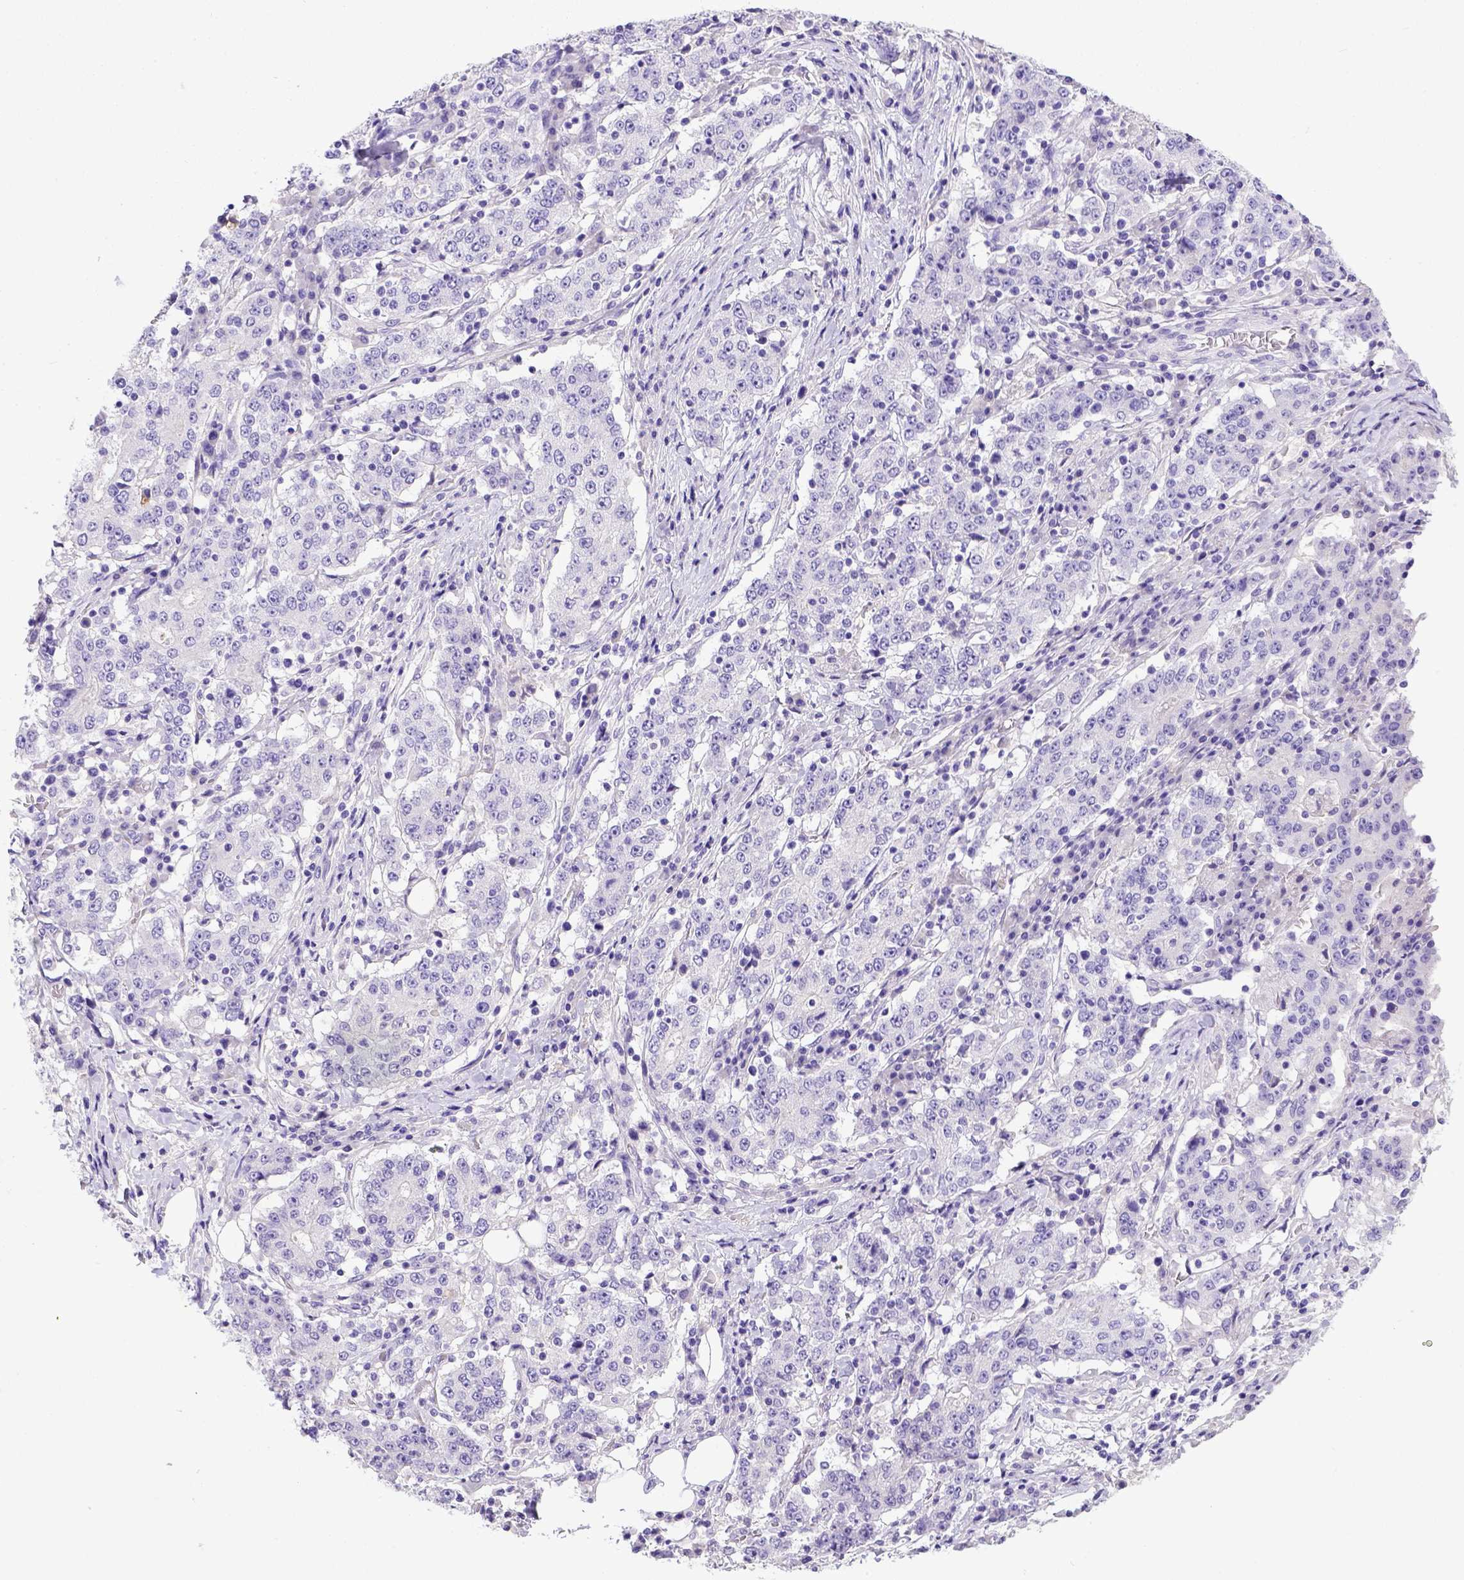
{"staining": {"intensity": "negative", "quantity": "none", "location": "none"}, "tissue": "stomach cancer", "cell_type": "Tumor cells", "image_type": "cancer", "snomed": [{"axis": "morphology", "description": "Adenocarcinoma, NOS"}, {"axis": "topography", "description": "Stomach"}], "caption": "Protein analysis of stomach adenocarcinoma demonstrates no significant expression in tumor cells.", "gene": "BTN1A1", "patient": {"sex": "male", "age": 59}}